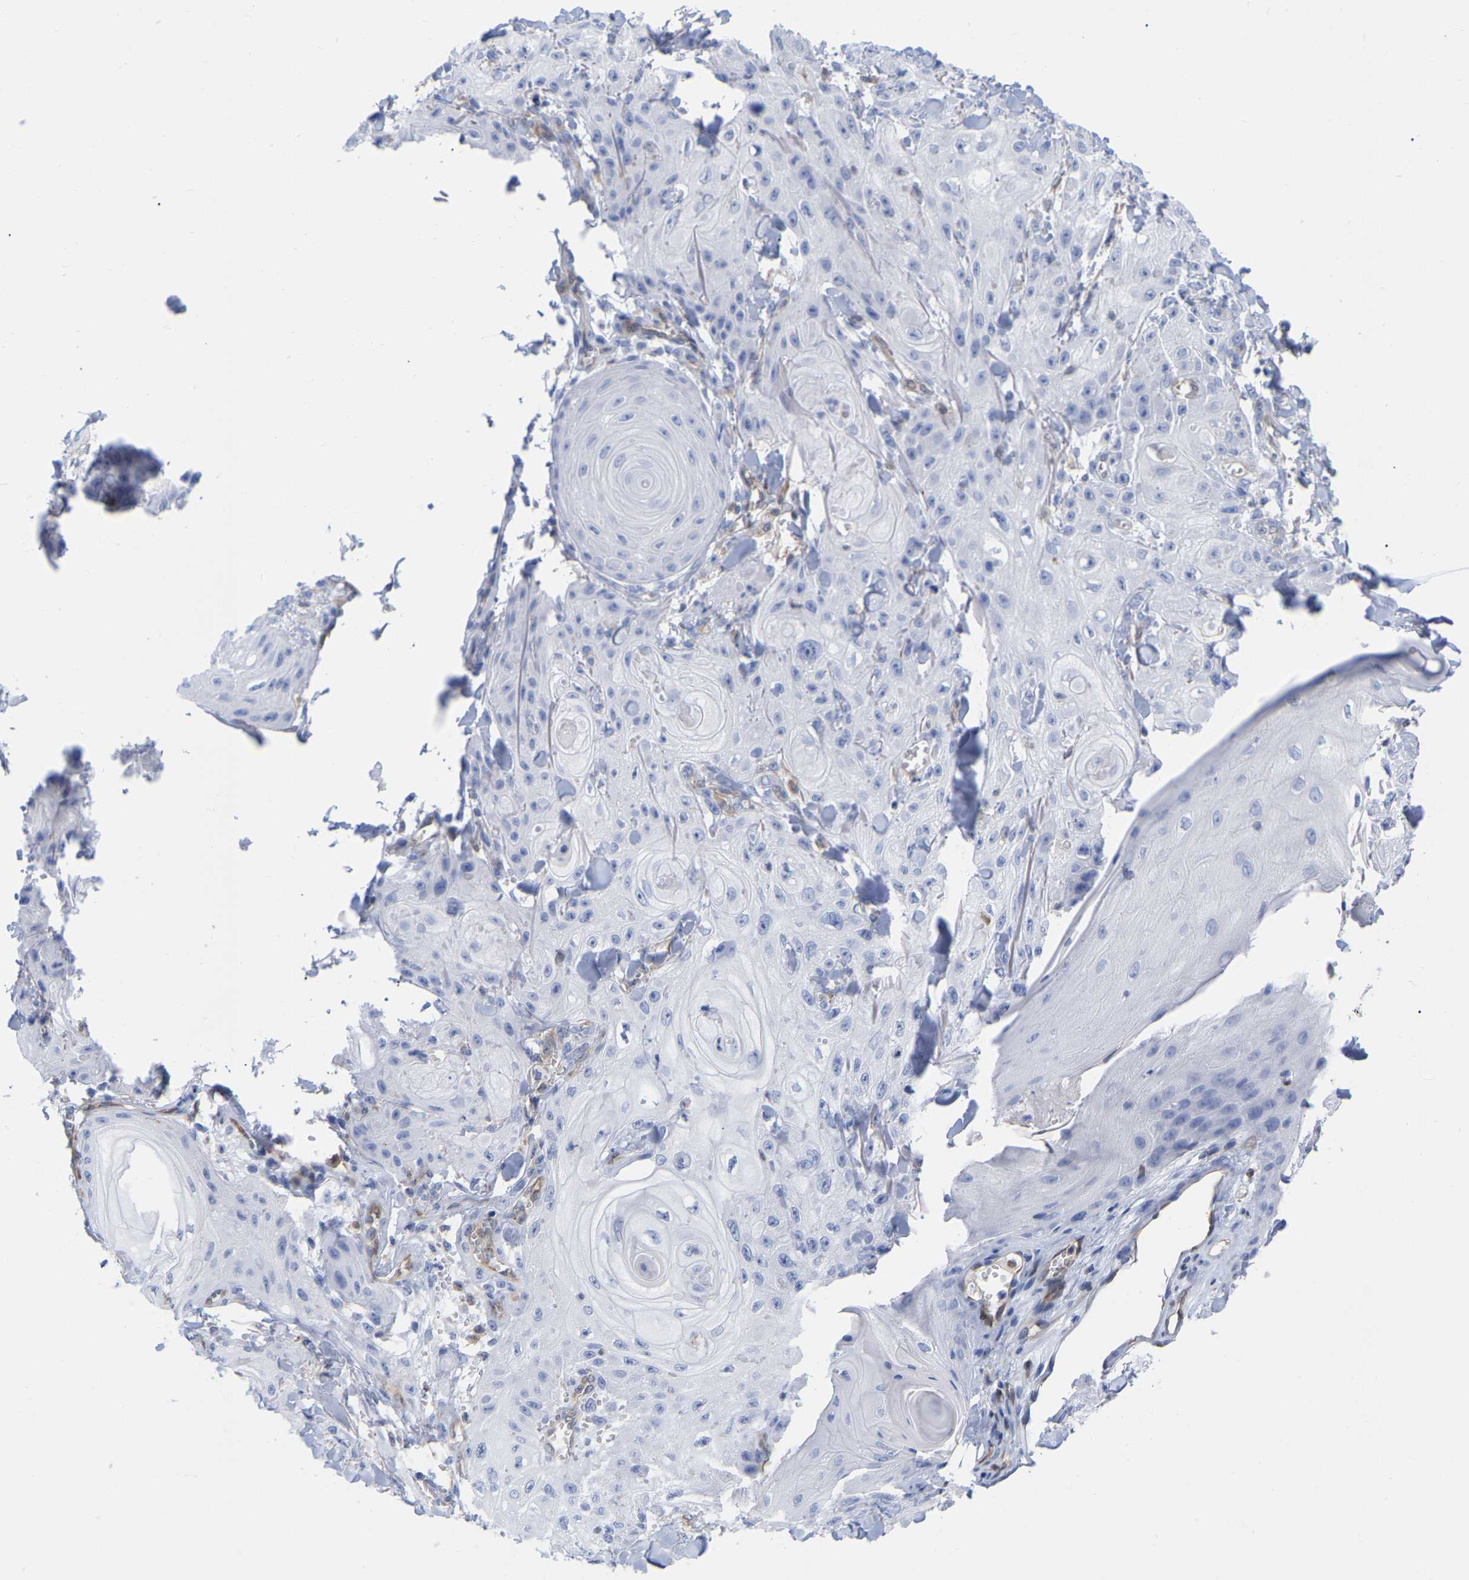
{"staining": {"intensity": "negative", "quantity": "none", "location": "none"}, "tissue": "skin cancer", "cell_type": "Tumor cells", "image_type": "cancer", "snomed": [{"axis": "morphology", "description": "Squamous cell carcinoma, NOS"}, {"axis": "topography", "description": "Skin"}], "caption": "Photomicrograph shows no protein expression in tumor cells of skin cancer tissue. Nuclei are stained in blue.", "gene": "GIMAP4", "patient": {"sex": "male", "age": 74}}